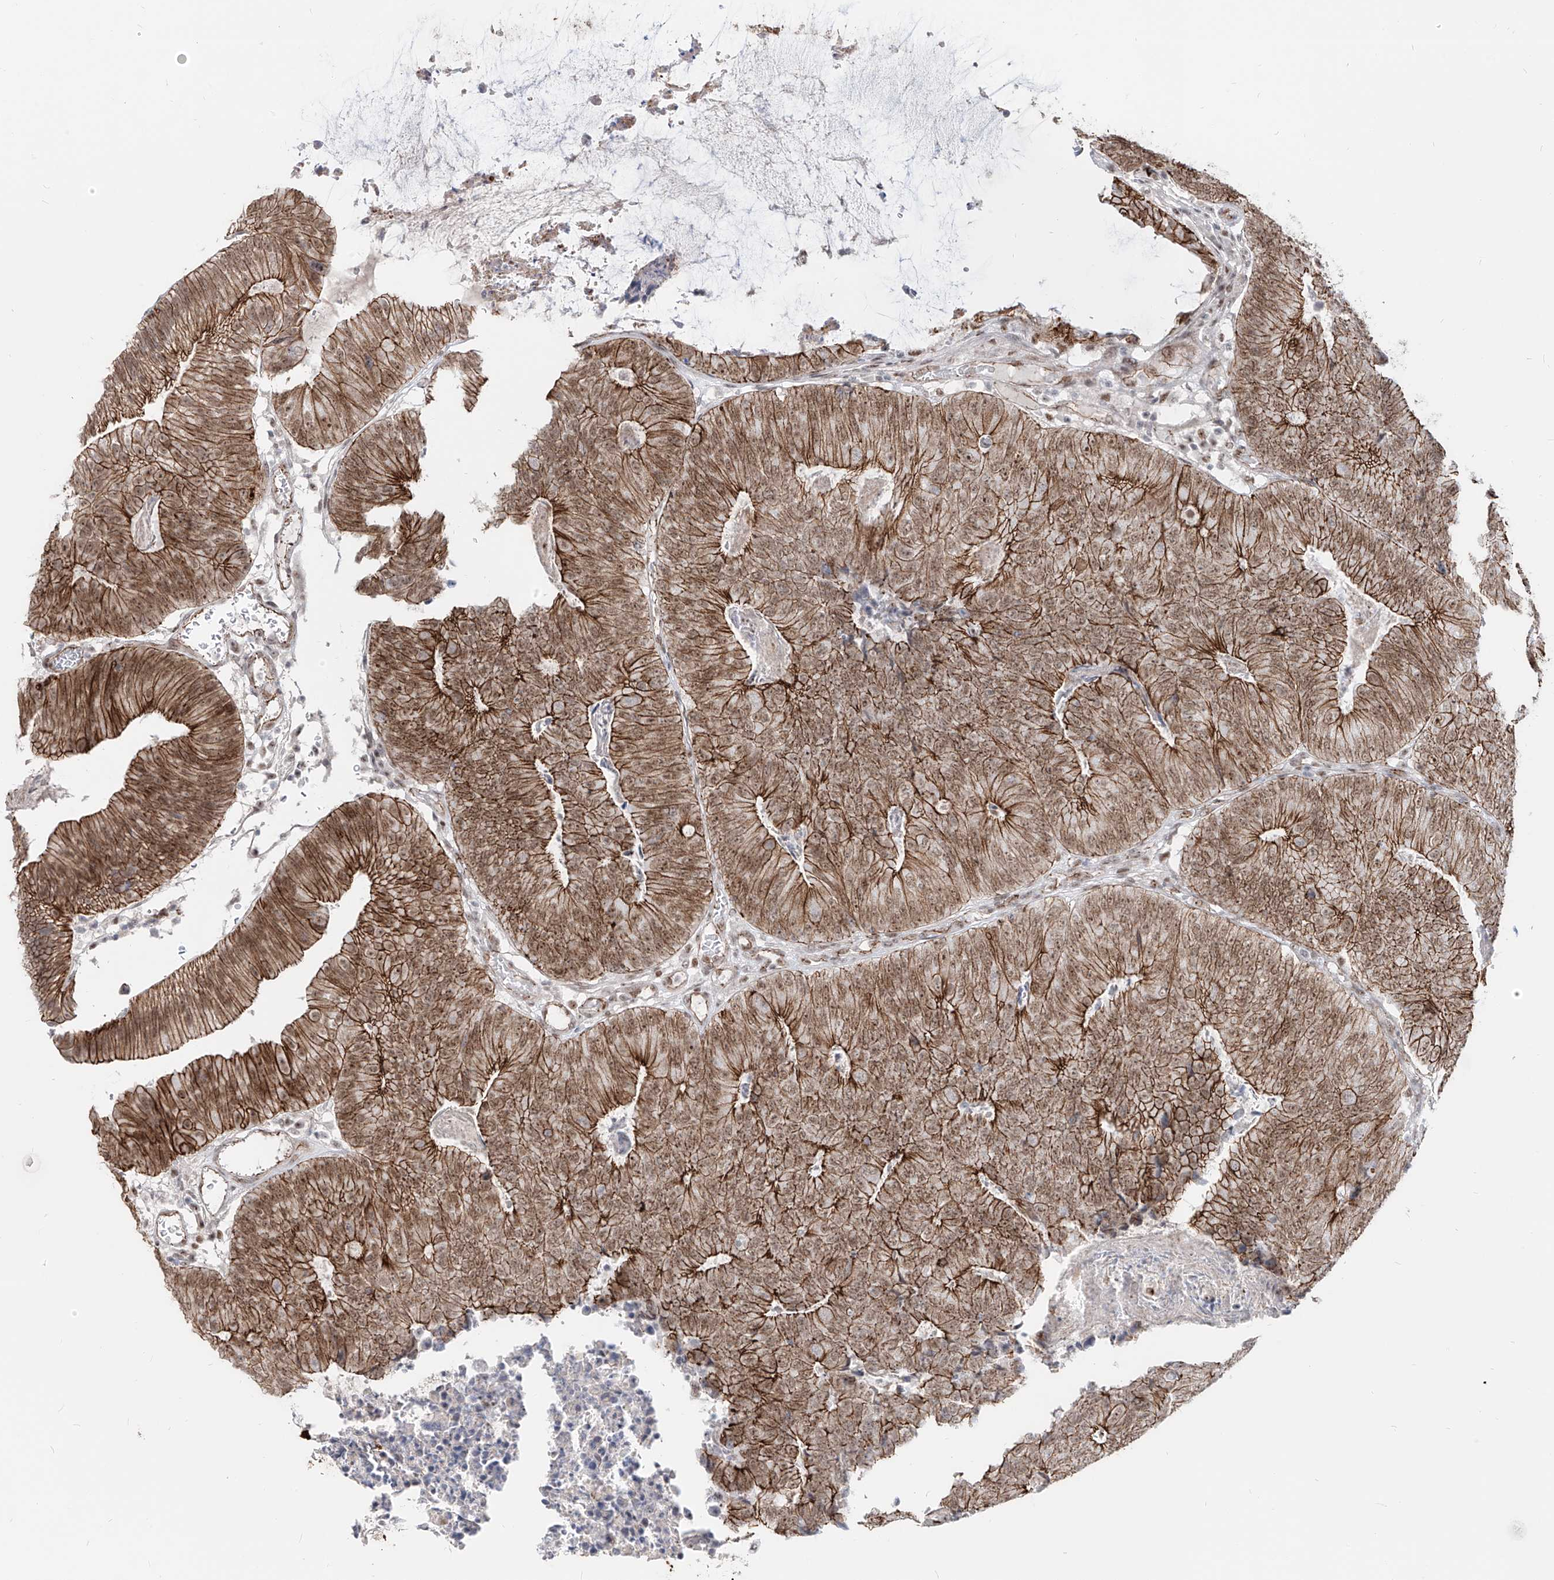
{"staining": {"intensity": "strong", "quantity": ">75%", "location": "cytoplasmic/membranous,nuclear"}, "tissue": "colorectal cancer", "cell_type": "Tumor cells", "image_type": "cancer", "snomed": [{"axis": "morphology", "description": "Adenocarcinoma, NOS"}, {"axis": "topography", "description": "Colon"}], "caption": "DAB (3,3'-diaminobenzidine) immunohistochemical staining of colorectal adenocarcinoma displays strong cytoplasmic/membranous and nuclear protein positivity in approximately >75% of tumor cells. Using DAB (brown) and hematoxylin (blue) stains, captured at high magnification using brightfield microscopy.", "gene": "ZNF710", "patient": {"sex": "female", "age": 67}}